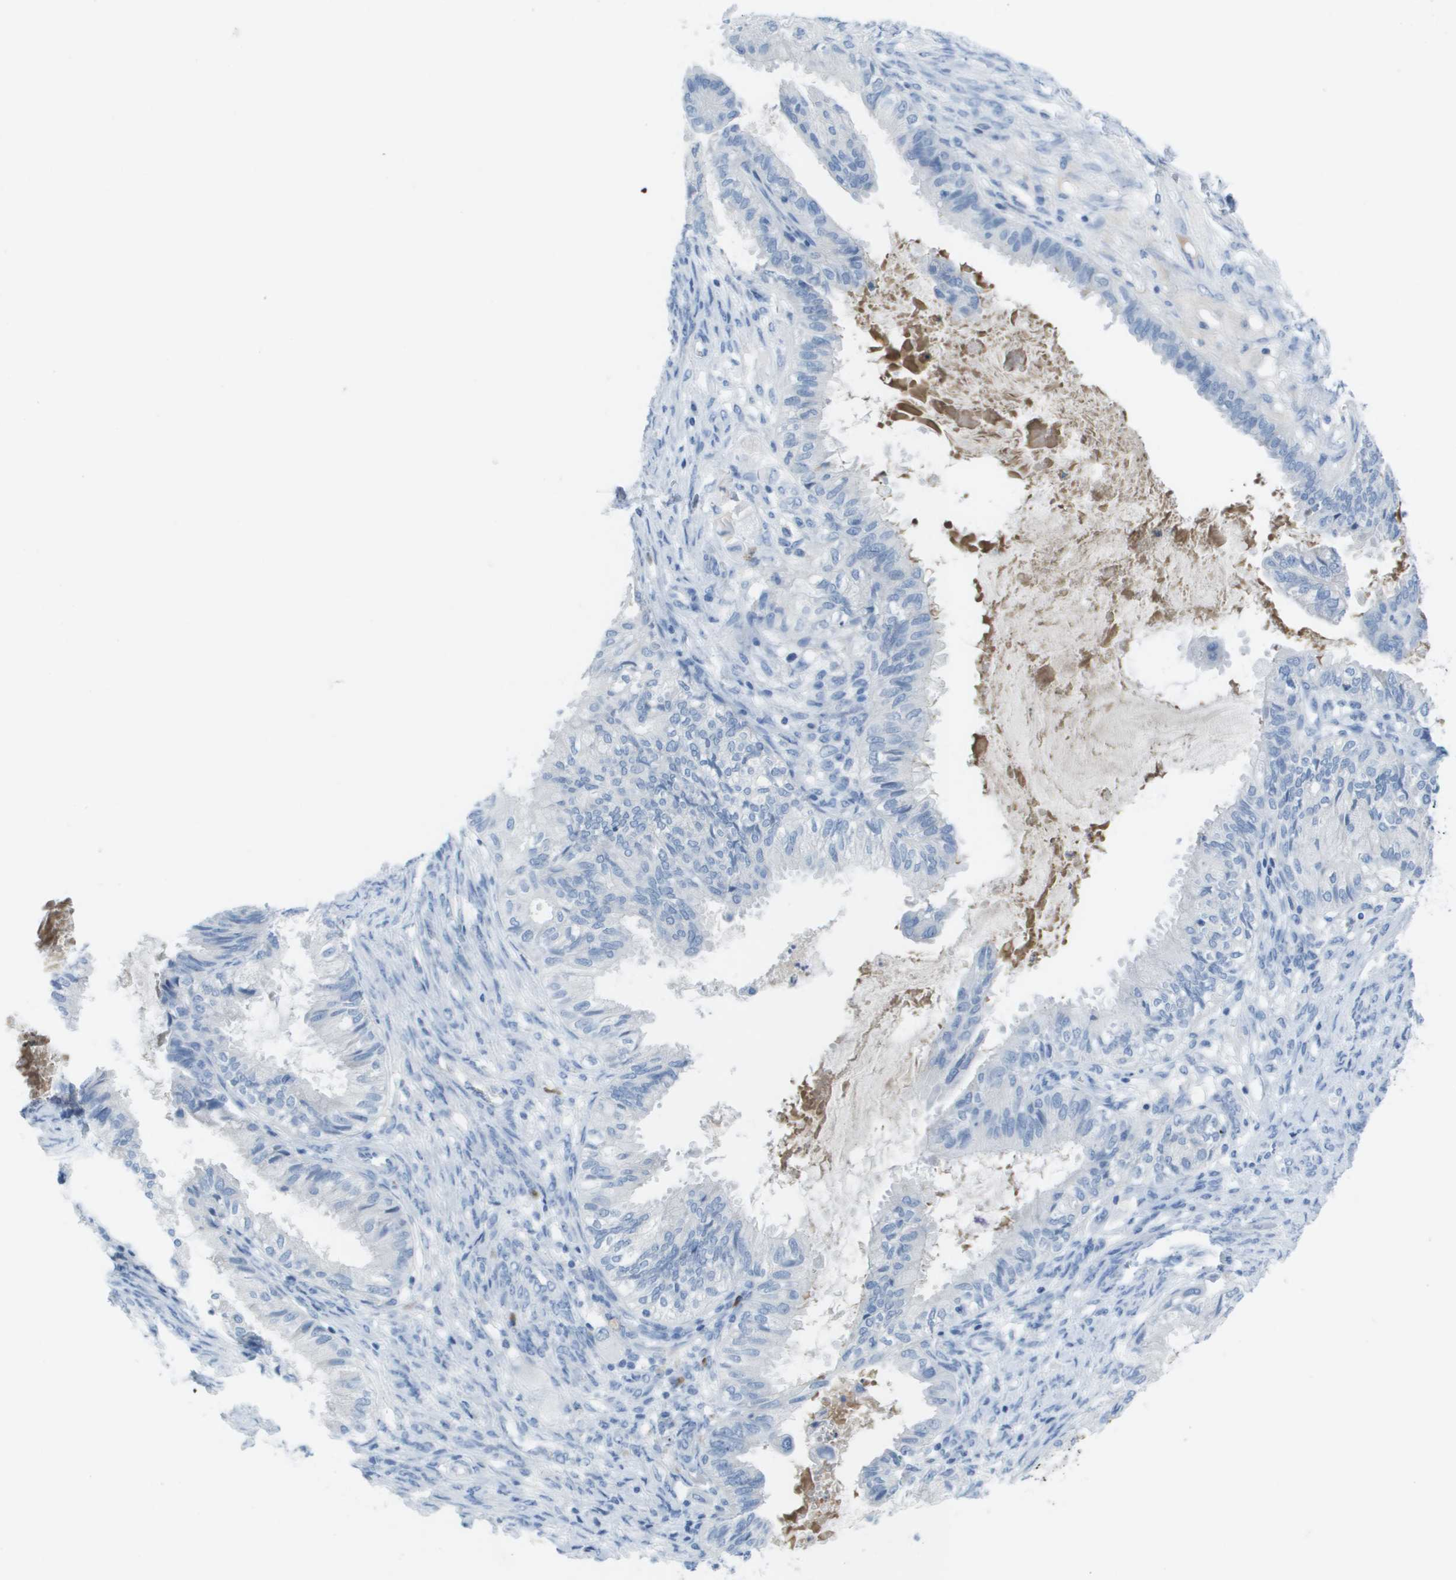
{"staining": {"intensity": "negative", "quantity": "none", "location": "none"}, "tissue": "cervical cancer", "cell_type": "Tumor cells", "image_type": "cancer", "snomed": [{"axis": "morphology", "description": "Normal tissue, NOS"}, {"axis": "morphology", "description": "Adenocarcinoma, NOS"}, {"axis": "topography", "description": "Cervix"}, {"axis": "topography", "description": "Endometrium"}], "caption": "Cervical cancer stained for a protein using IHC shows no staining tumor cells.", "gene": "GPR18", "patient": {"sex": "female", "age": 86}}